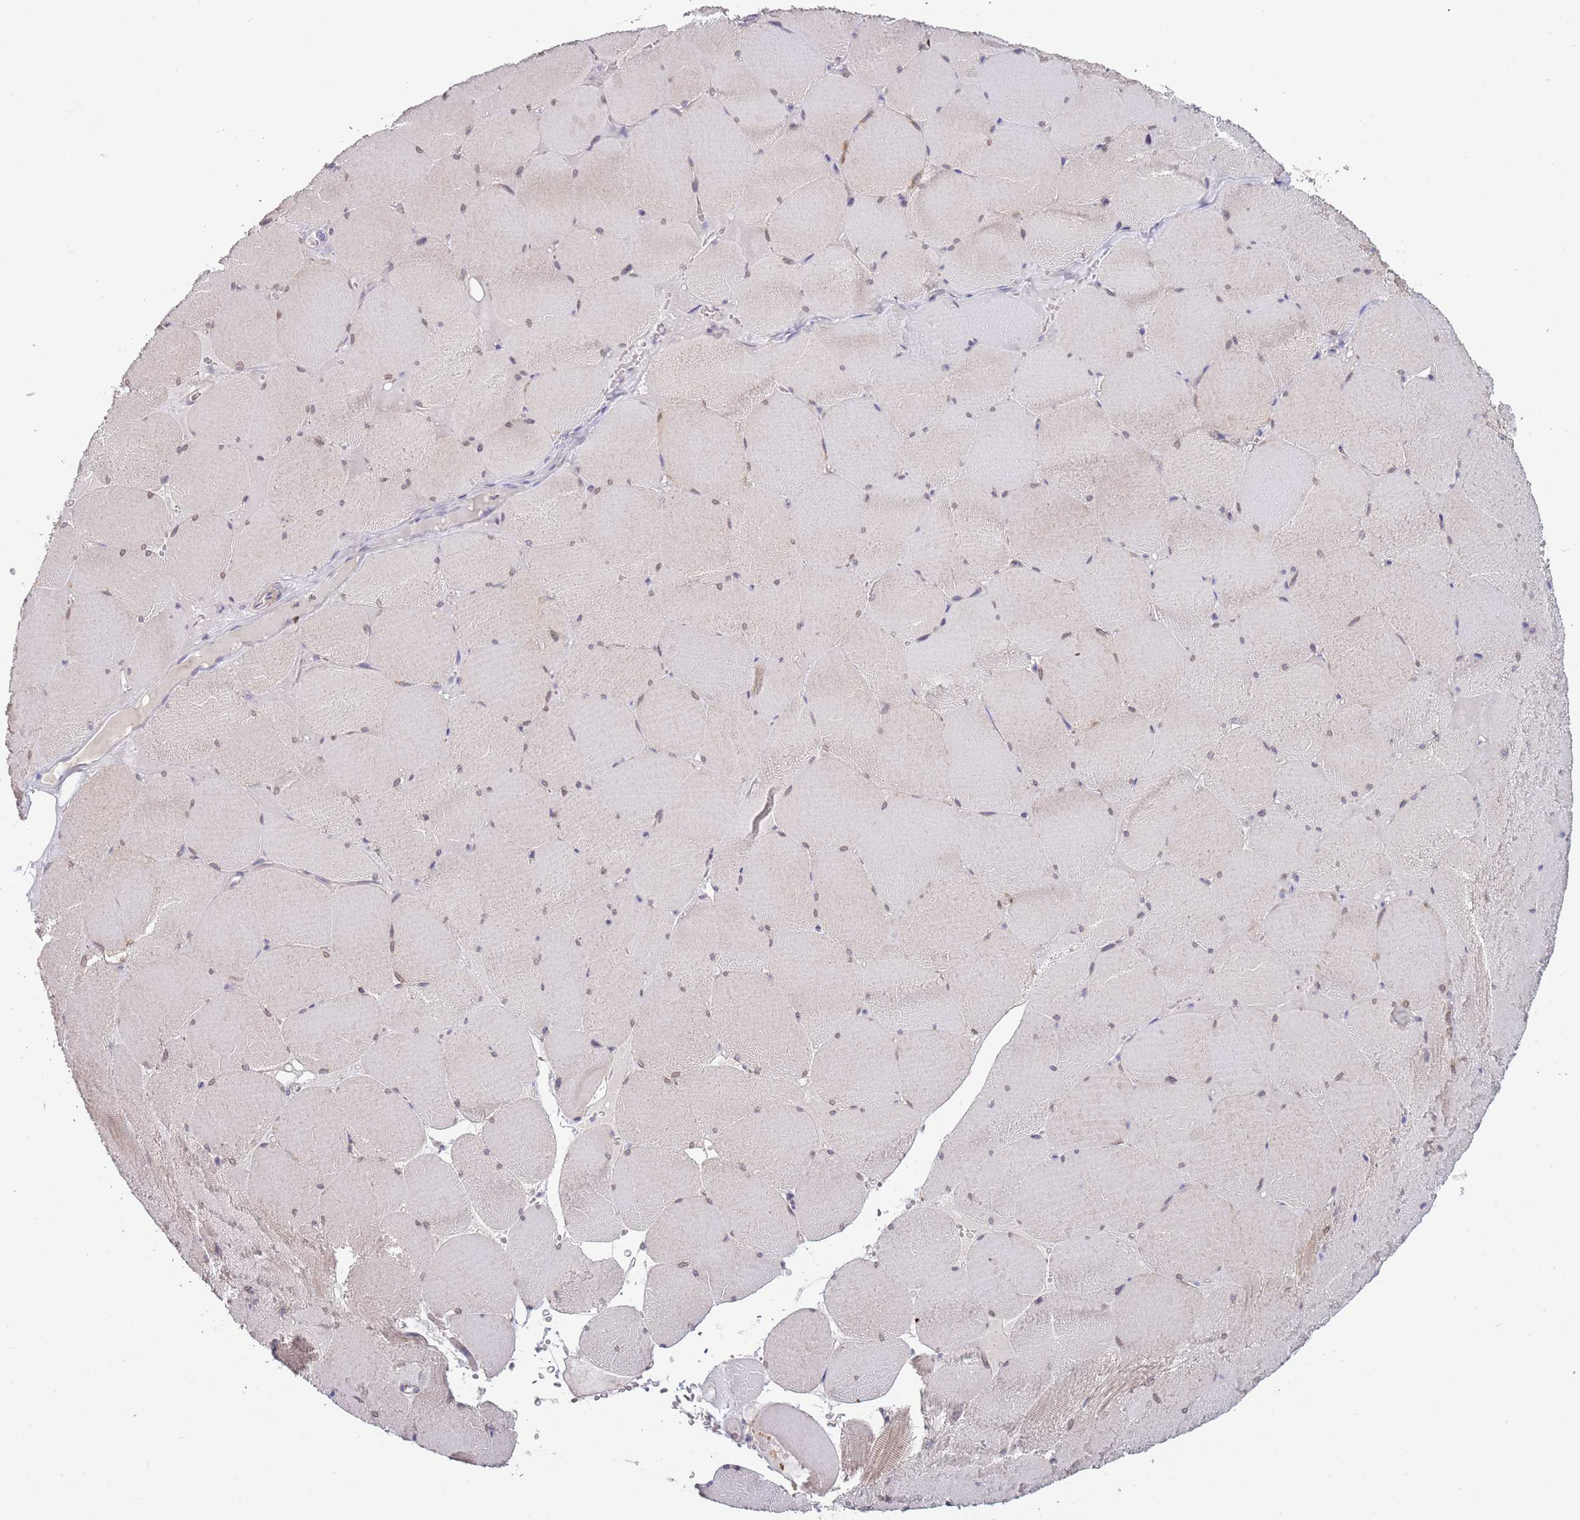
{"staining": {"intensity": "weak", "quantity": "25%-75%", "location": "cytoplasmic/membranous"}, "tissue": "skeletal muscle", "cell_type": "Myocytes", "image_type": "normal", "snomed": [{"axis": "morphology", "description": "Normal tissue, NOS"}, {"axis": "topography", "description": "Skeletal muscle"}, {"axis": "topography", "description": "Head-Neck"}], "caption": "Immunohistochemistry (IHC) (DAB) staining of normal skeletal muscle displays weak cytoplasmic/membranous protein expression in about 25%-75% of myocytes. The staining was performed using DAB to visualize the protein expression in brown, while the nuclei were stained in blue with hematoxylin (Magnification: 20x).", "gene": "PIMREG", "patient": {"sex": "male", "age": 66}}